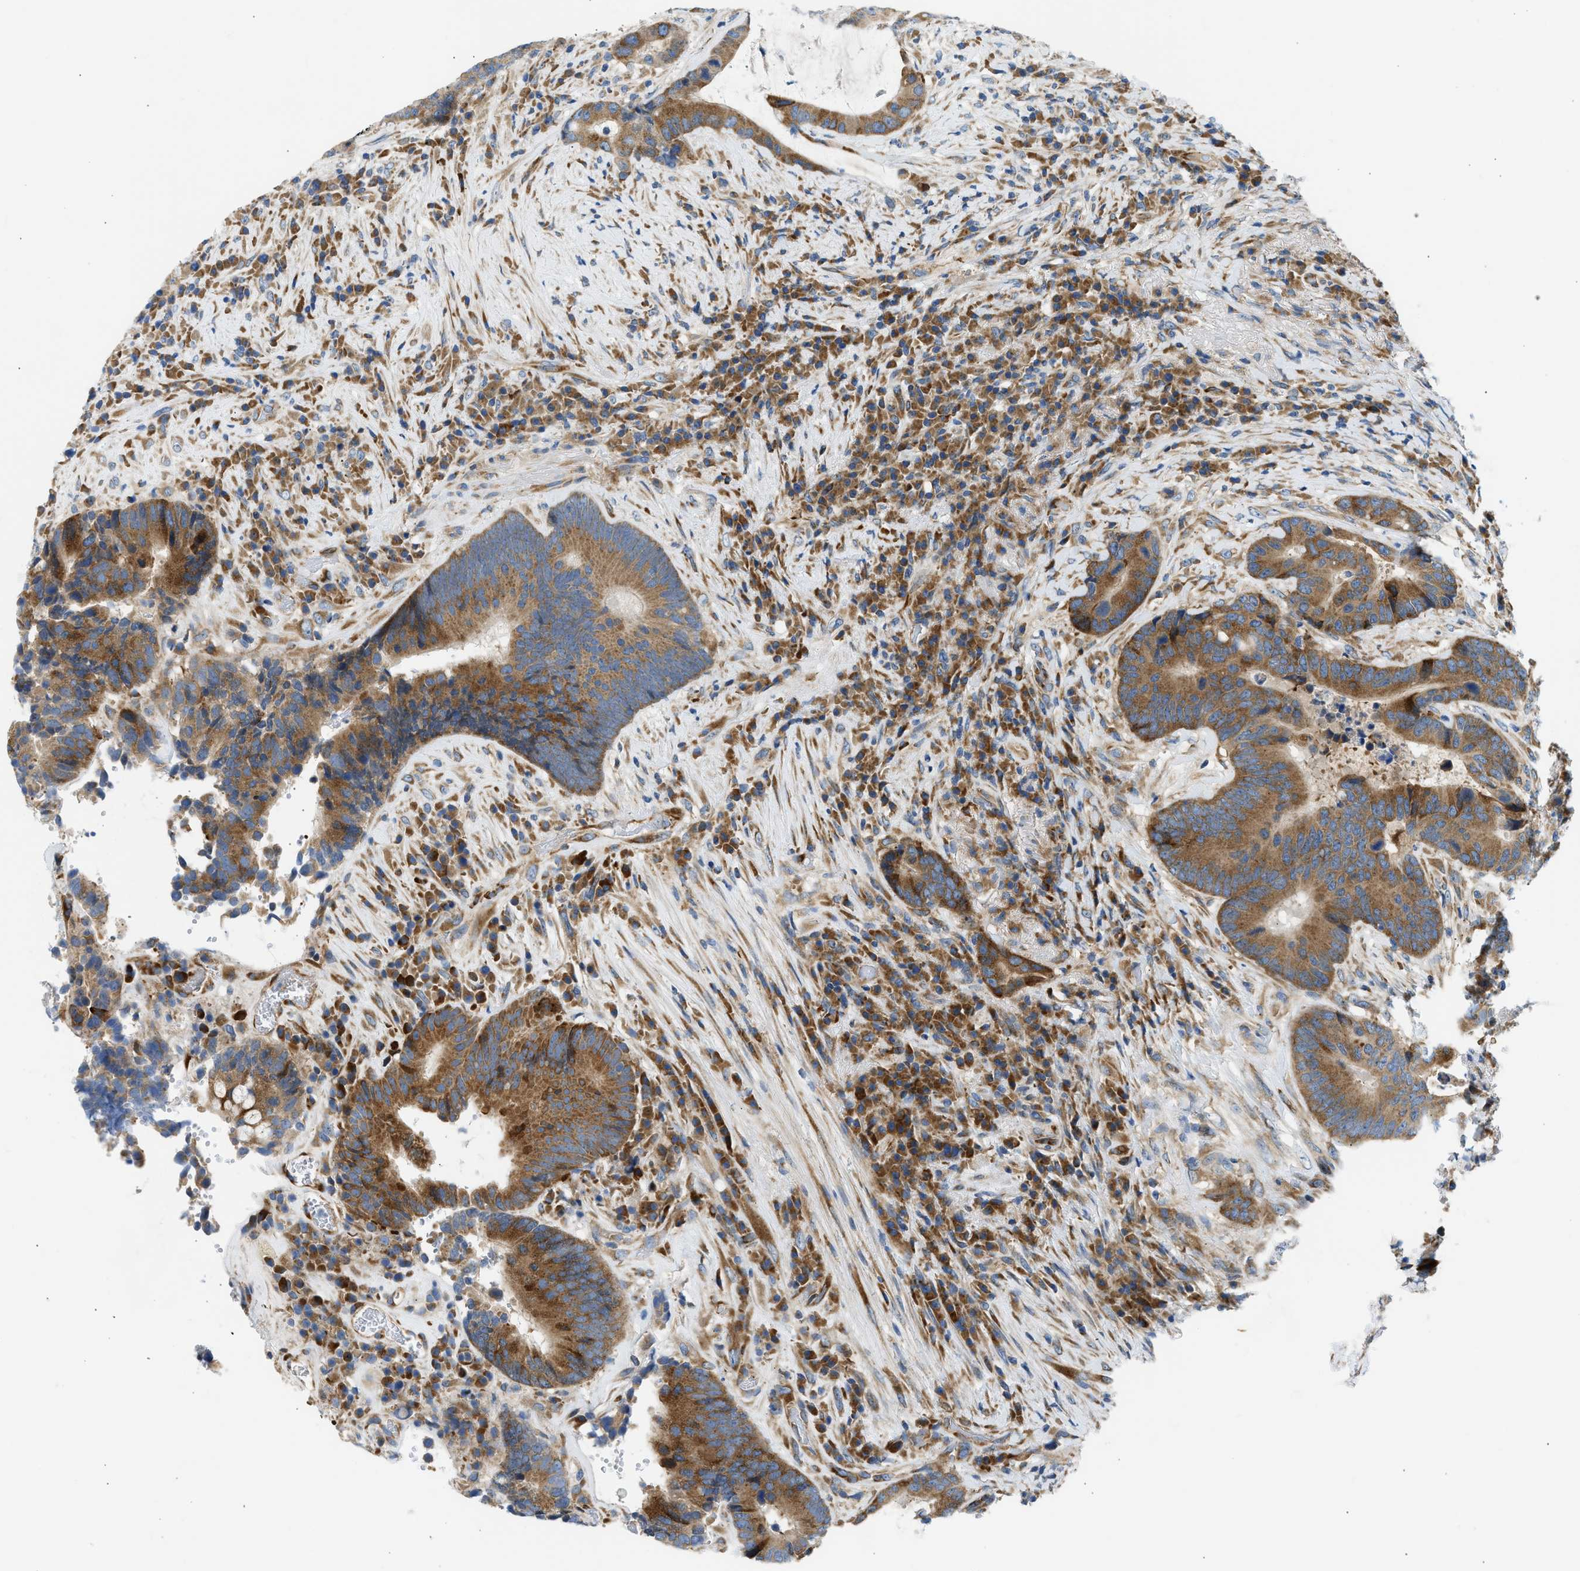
{"staining": {"intensity": "moderate", "quantity": ">75%", "location": "cytoplasmic/membranous"}, "tissue": "colorectal cancer", "cell_type": "Tumor cells", "image_type": "cancer", "snomed": [{"axis": "morphology", "description": "Adenocarcinoma, NOS"}, {"axis": "topography", "description": "Rectum"}], "caption": "Immunohistochemistry (IHC) (DAB (3,3'-diaminobenzidine)) staining of human adenocarcinoma (colorectal) exhibits moderate cytoplasmic/membranous protein expression in about >75% of tumor cells.", "gene": "CAMKK2", "patient": {"sex": "female", "age": 89}}